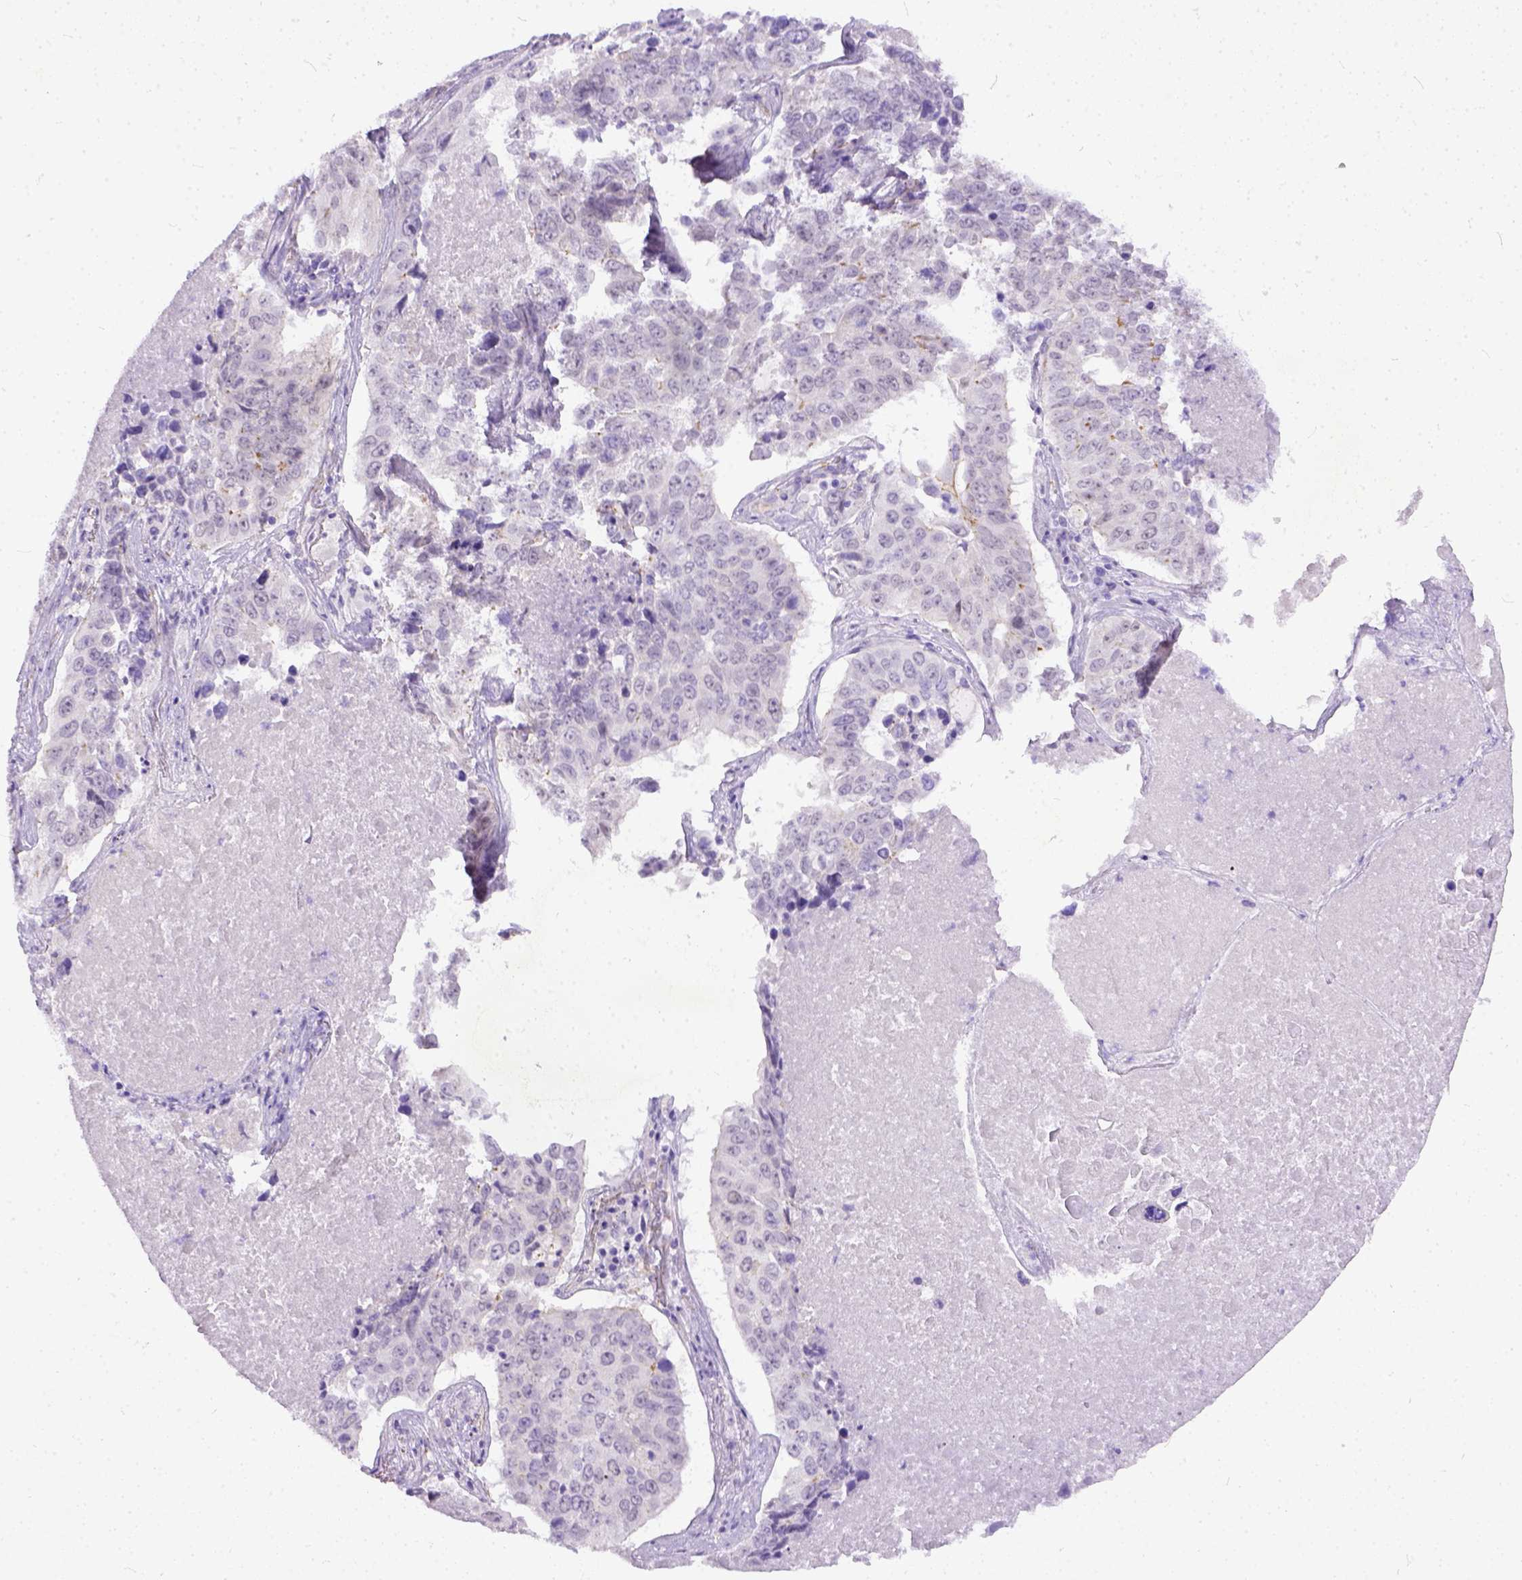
{"staining": {"intensity": "negative", "quantity": "none", "location": "none"}, "tissue": "lung cancer", "cell_type": "Tumor cells", "image_type": "cancer", "snomed": [{"axis": "morphology", "description": "Normal tissue, NOS"}, {"axis": "morphology", "description": "Squamous cell carcinoma, NOS"}, {"axis": "topography", "description": "Bronchus"}, {"axis": "topography", "description": "Lung"}], "caption": "High power microscopy photomicrograph of an IHC histopathology image of lung cancer, revealing no significant positivity in tumor cells.", "gene": "ADGRF1", "patient": {"sex": "male", "age": 64}}